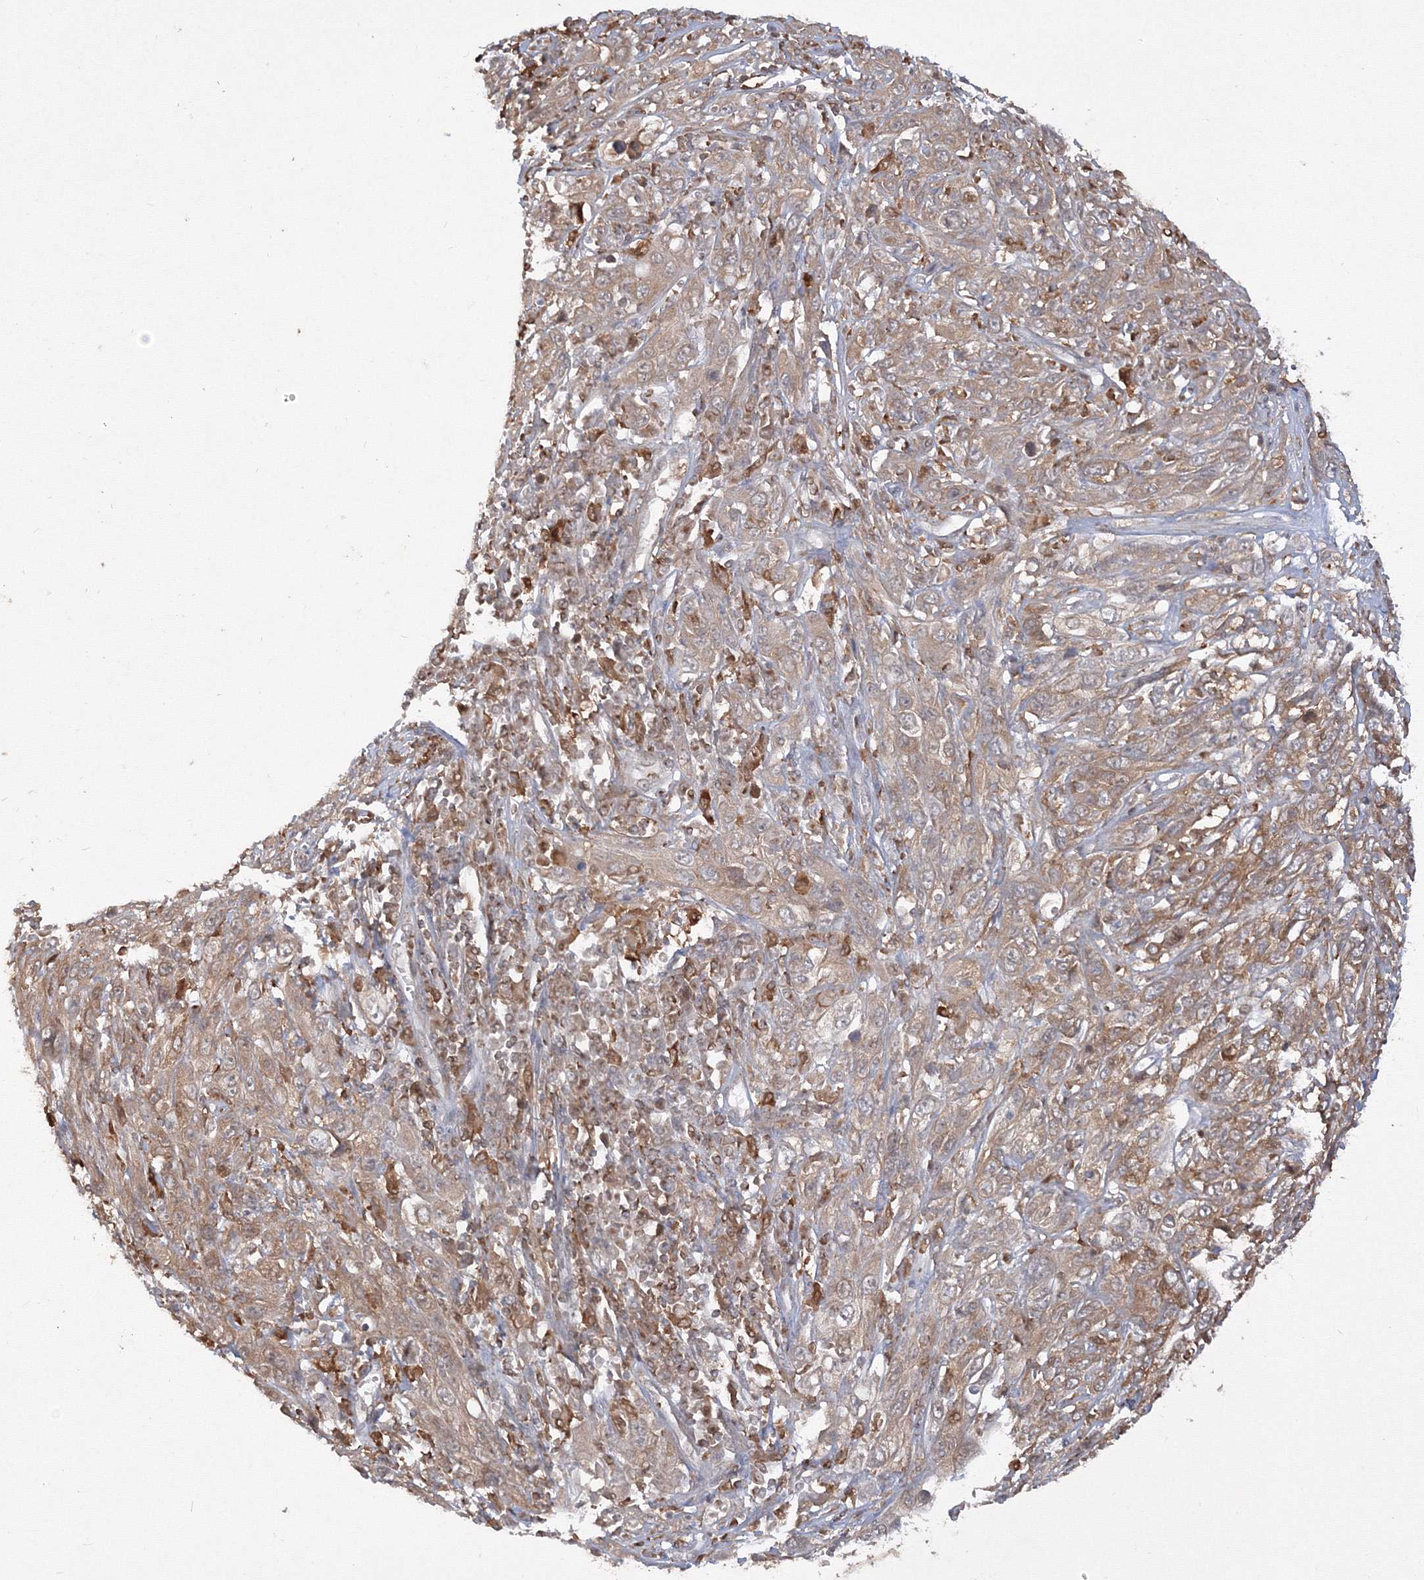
{"staining": {"intensity": "moderate", "quantity": ">75%", "location": "cytoplasmic/membranous"}, "tissue": "cervical cancer", "cell_type": "Tumor cells", "image_type": "cancer", "snomed": [{"axis": "morphology", "description": "Squamous cell carcinoma, NOS"}, {"axis": "topography", "description": "Cervix"}], "caption": "About >75% of tumor cells in cervical squamous cell carcinoma demonstrate moderate cytoplasmic/membranous protein expression as visualized by brown immunohistochemical staining.", "gene": "TMEM50B", "patient": {"sex": "female", "age": 46}}